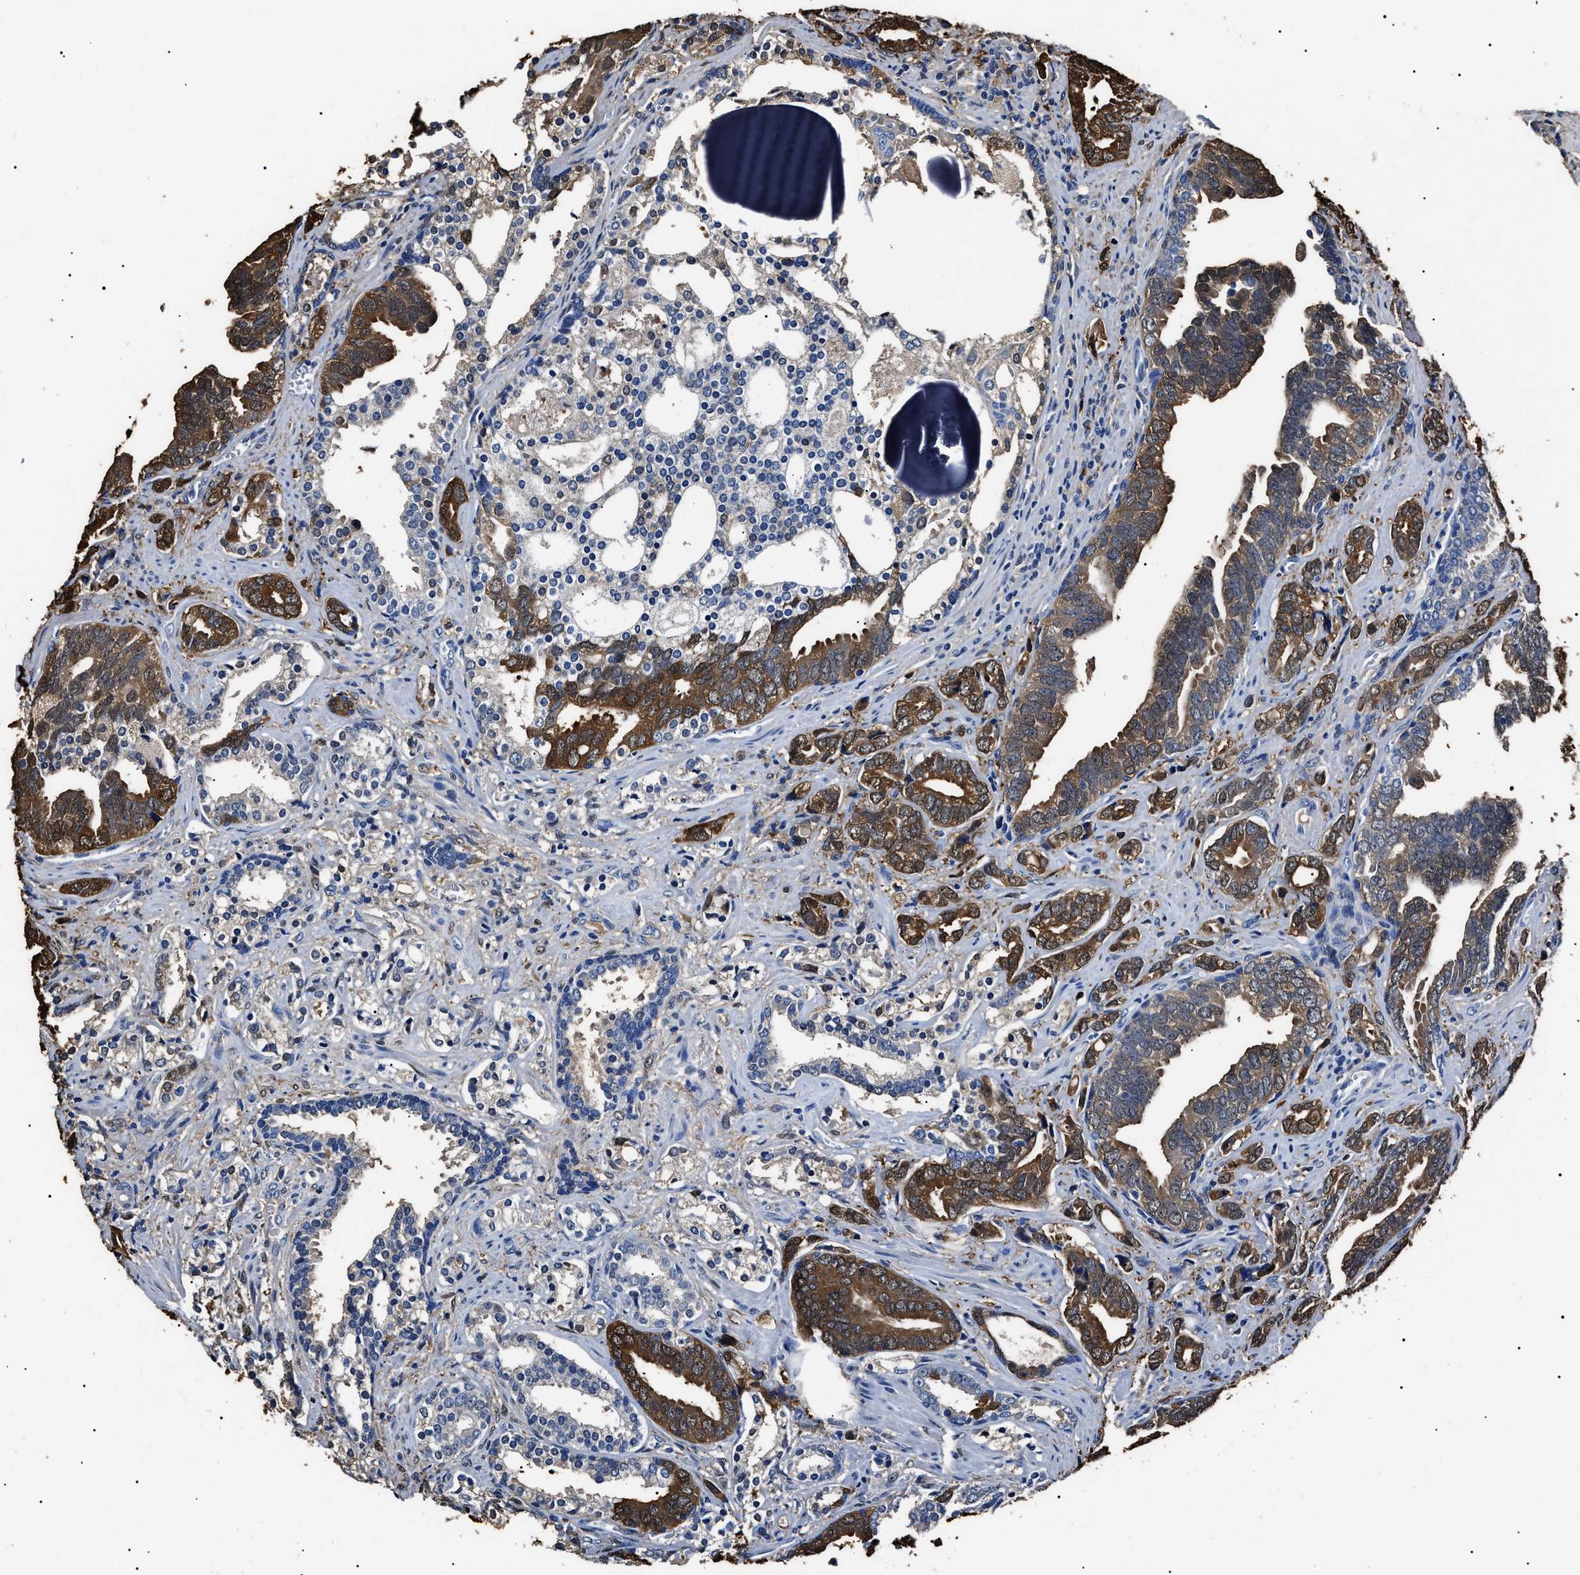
{"staining": {"intensity": "strong", "quantity": "25%-75%", "location": "cytoplasmic/membranous"}, "tissue": "prostate cancer", "cell_type": "Tumor cells", "image_type": "cancer", "snomed": [{"axis": "morphology", "description": "Adenocarcinoma, Medium grade"}, {"axis": "topography", "description": "Prostate"}], "caption": "A histopathology image showing strong cytoplasmic/membranous expression in approximately 25%-75% of tumor cells in prostate cancer, as visualized by brown immunohistochemical staining.", "gene": "ALDH1A1", "patient": {"sex": "male", "age": 67}}